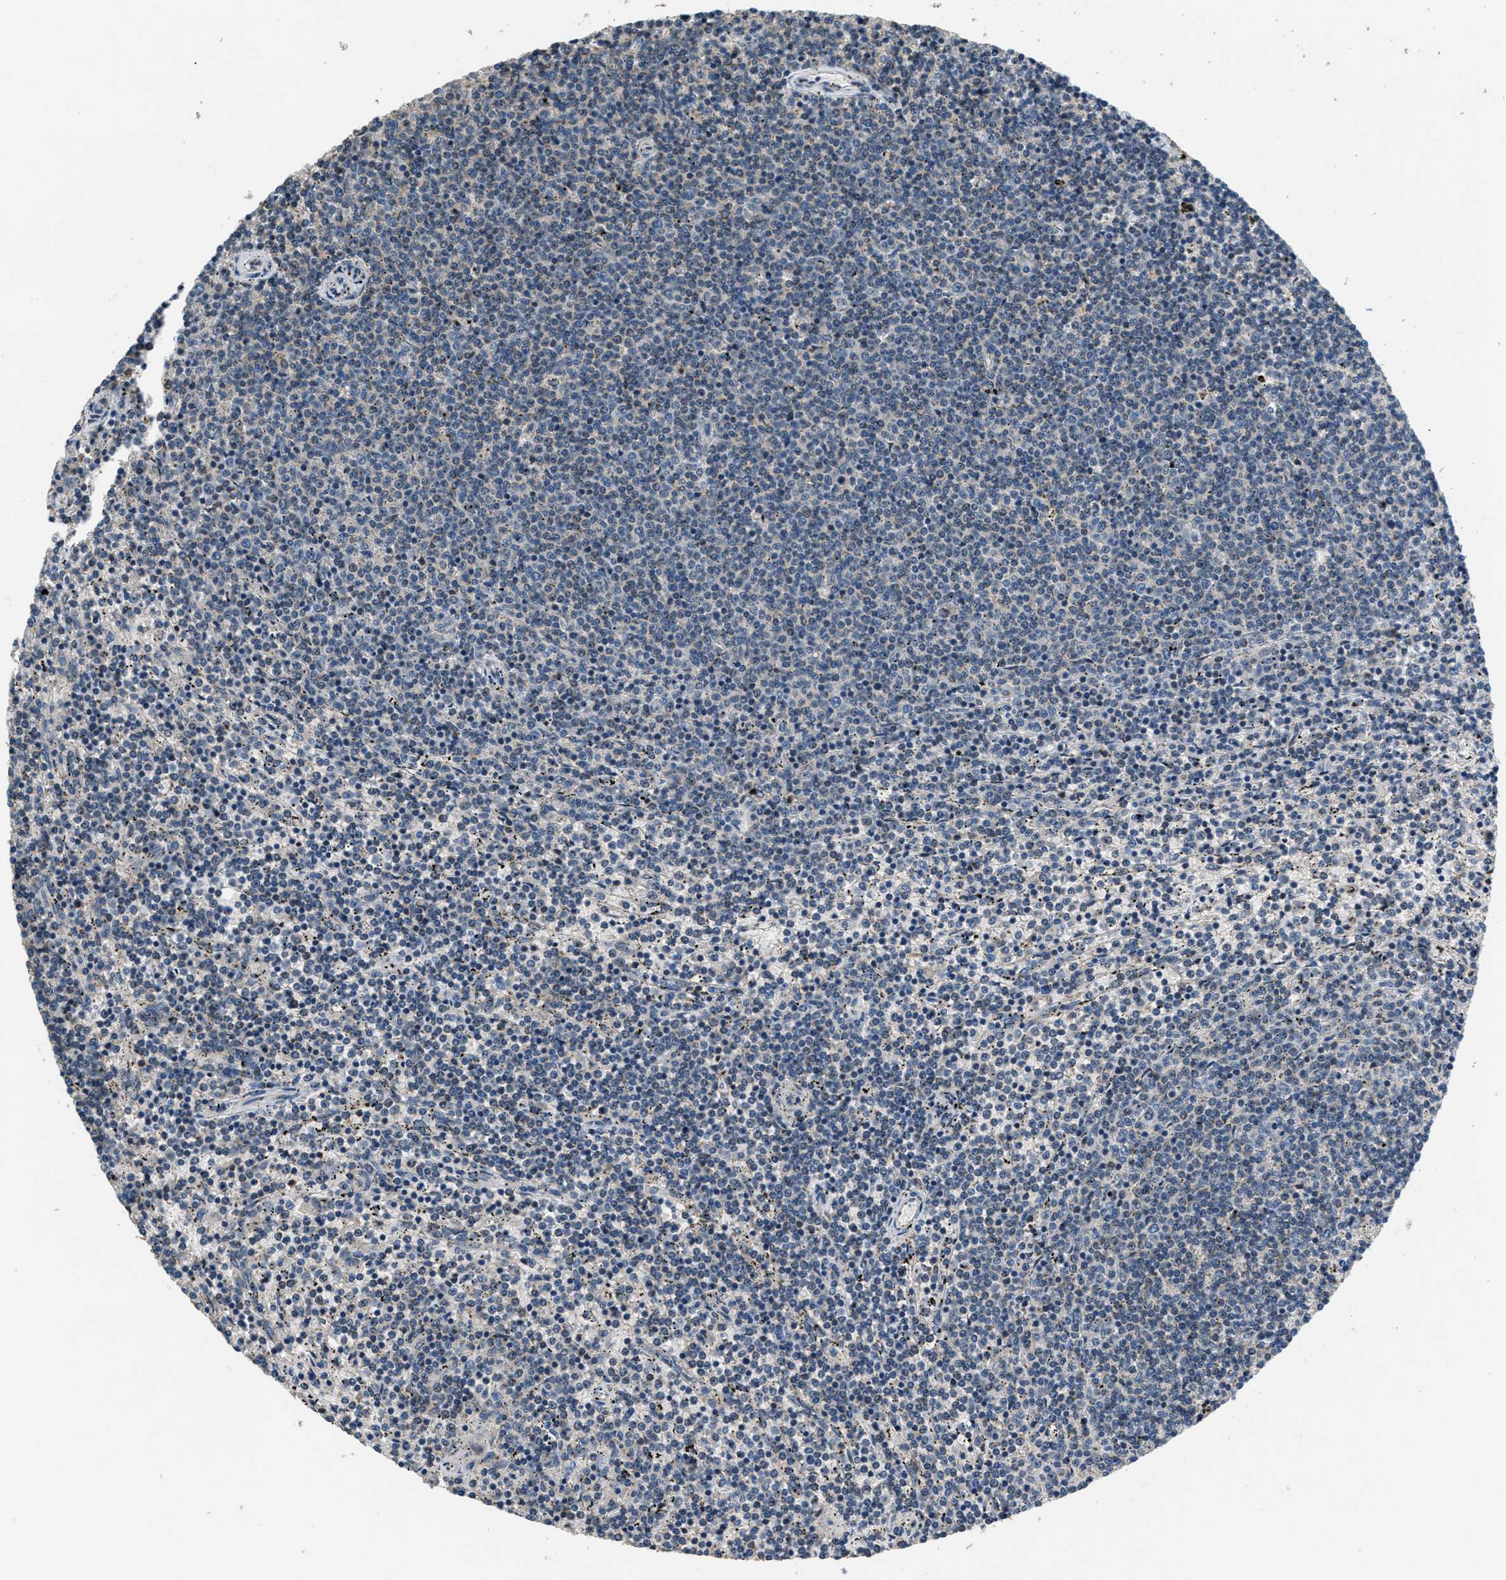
{"staining": {"intensity": "negative", "quantity": "none", "location": "none"}, "tissue": "lymphoma", "cell_type": "Tumor cells", "image_type": "cancer", "snomed": [{"axis": "morphology", "description": "Malignant lymphoma, non-Hodgkin's type, Low grade"}, {"axis": "topography", "description": "Spleen"}], "caption": "Immunohistochemistry micrograph of human lymphoma stained for a protein (brown), which reveals no positivity in tumor cells.", "gene": "NAT1", "patient": {"sex": "female", "age": 50}}